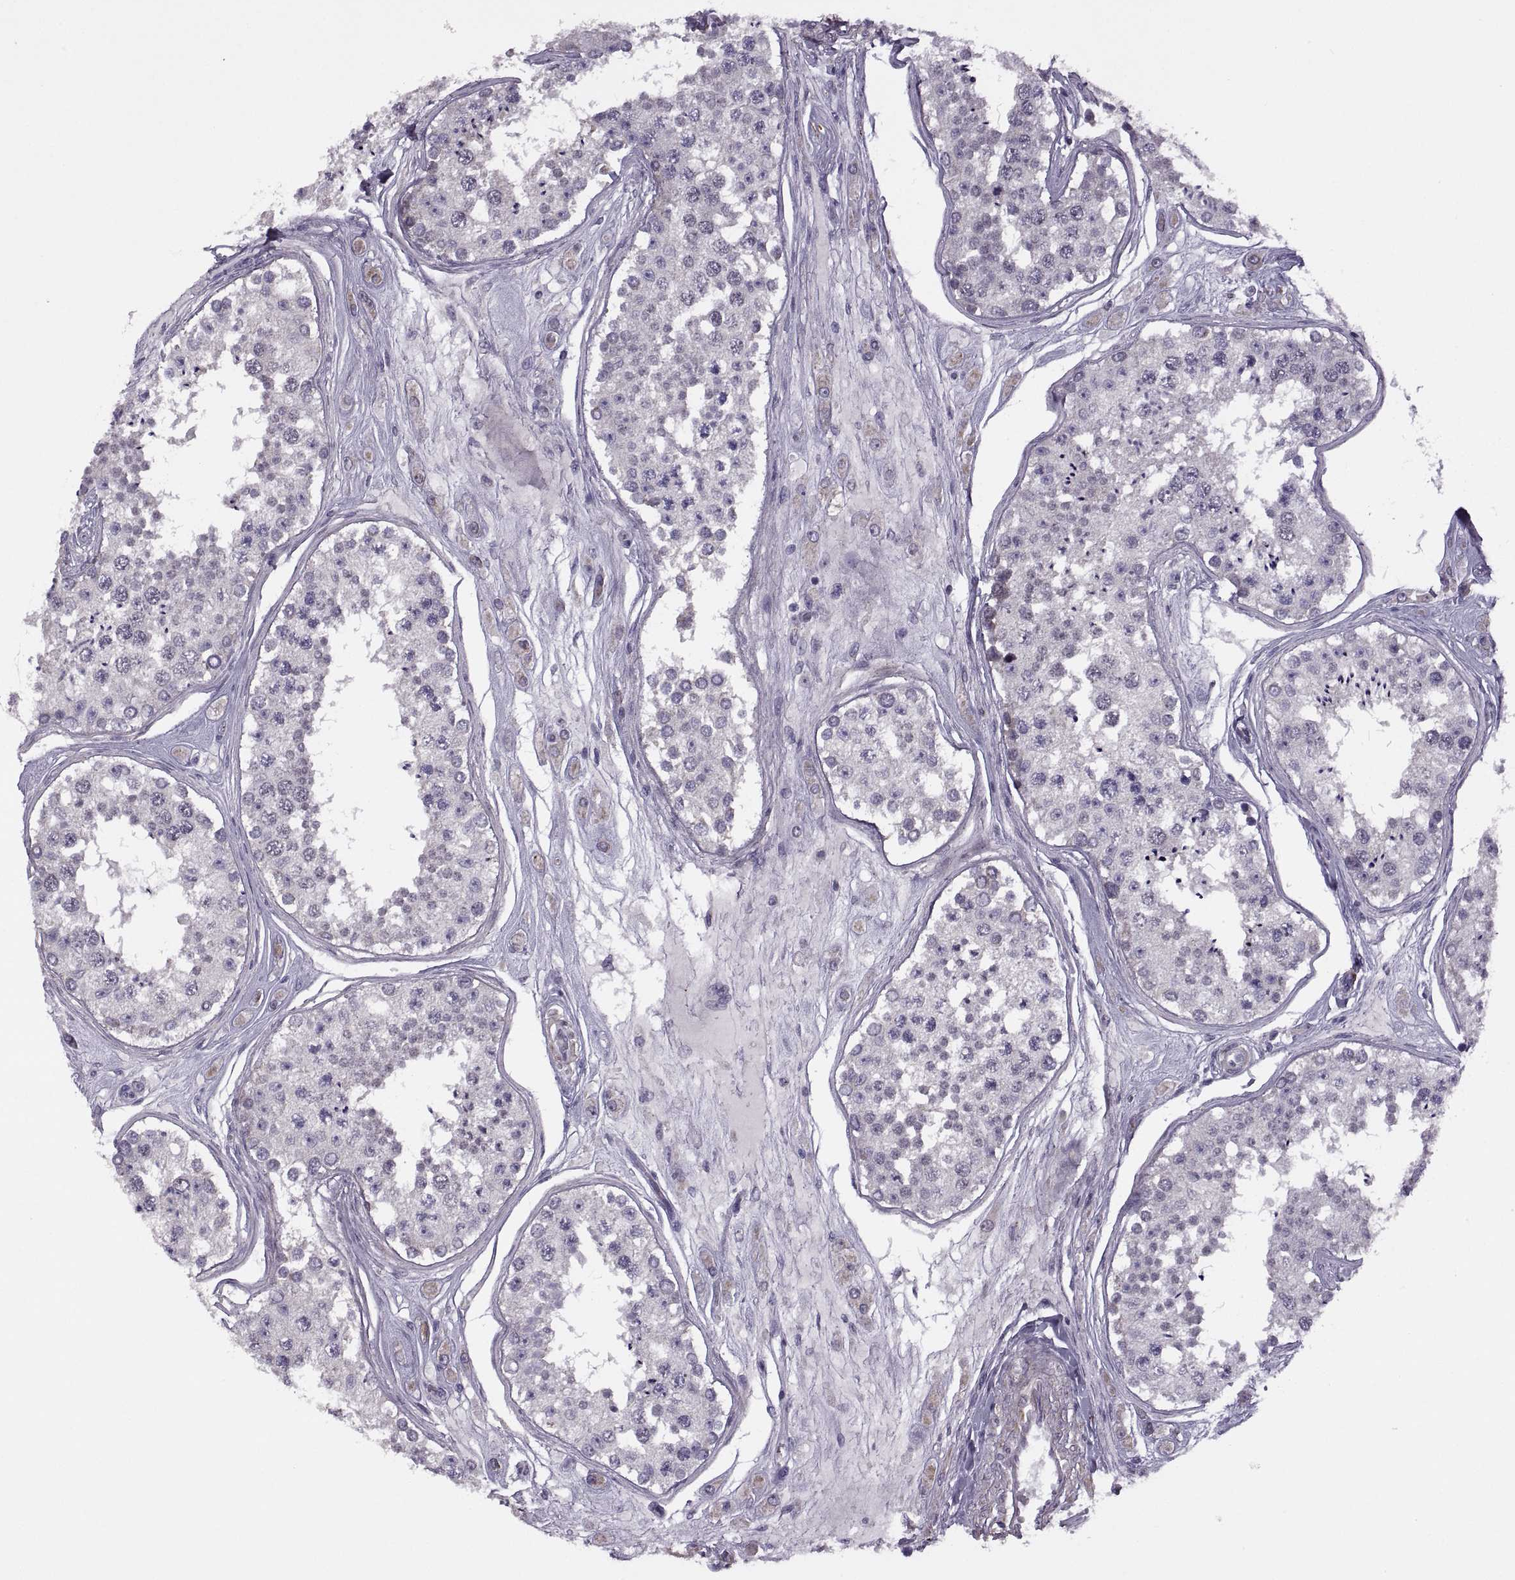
{"staining": {"intensity": "weak", "quantity": "<25%", "location": "cytoplasmic/membranous"}, "tissue": "testis", "cell_type": "Cells in seminiferous ducts", "image_type": "normal", "snomed": [{"axis": "morphology", "description": "Normal tissue, NOS"}, {"axis": "topography", "description": "Testis"}], "caption": "The photomicrograph exhibits no significant expression in cells in seminiferous ducts of testis.", "gene": "RIPK4", "patient": {"sex": "male", "age": 25}}